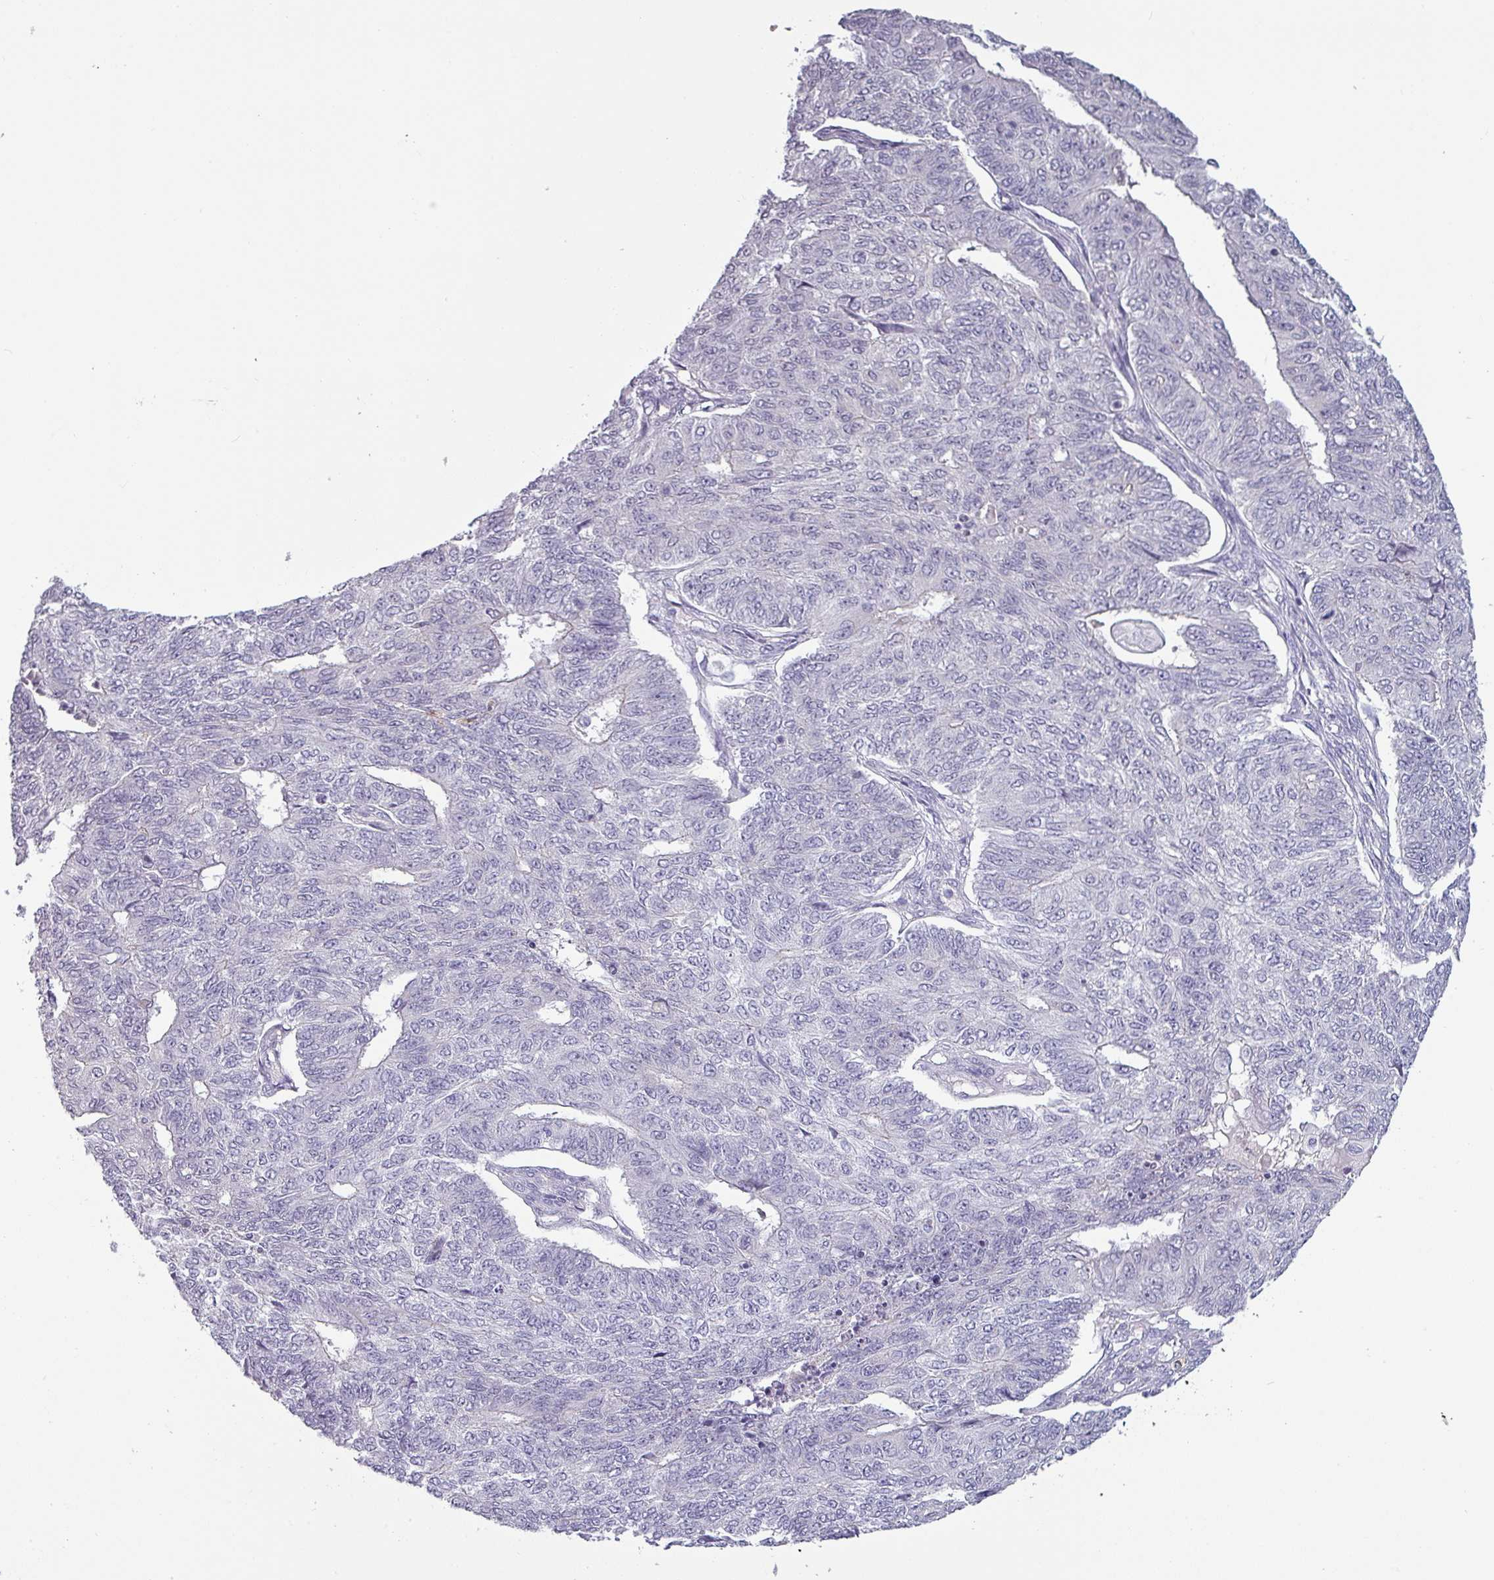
{"staining": {"intensity": "negative", "quantity": "none", "location": "none"}, "tissue": "endometrial cancer", "cell_type": "Tumor cells", "image_type": "cancer", "snomed": [{"axis": "morphology", "description": "Adenocarcinoma, NOS"}, {"axis": "topography", "description": "Endometrium"}], "caption": "Tumor cells show no significant positivity in endometrial adenocarcinoma.", "gene": "SLC26A9", "patient": {"sex": "female", "age": 32}}